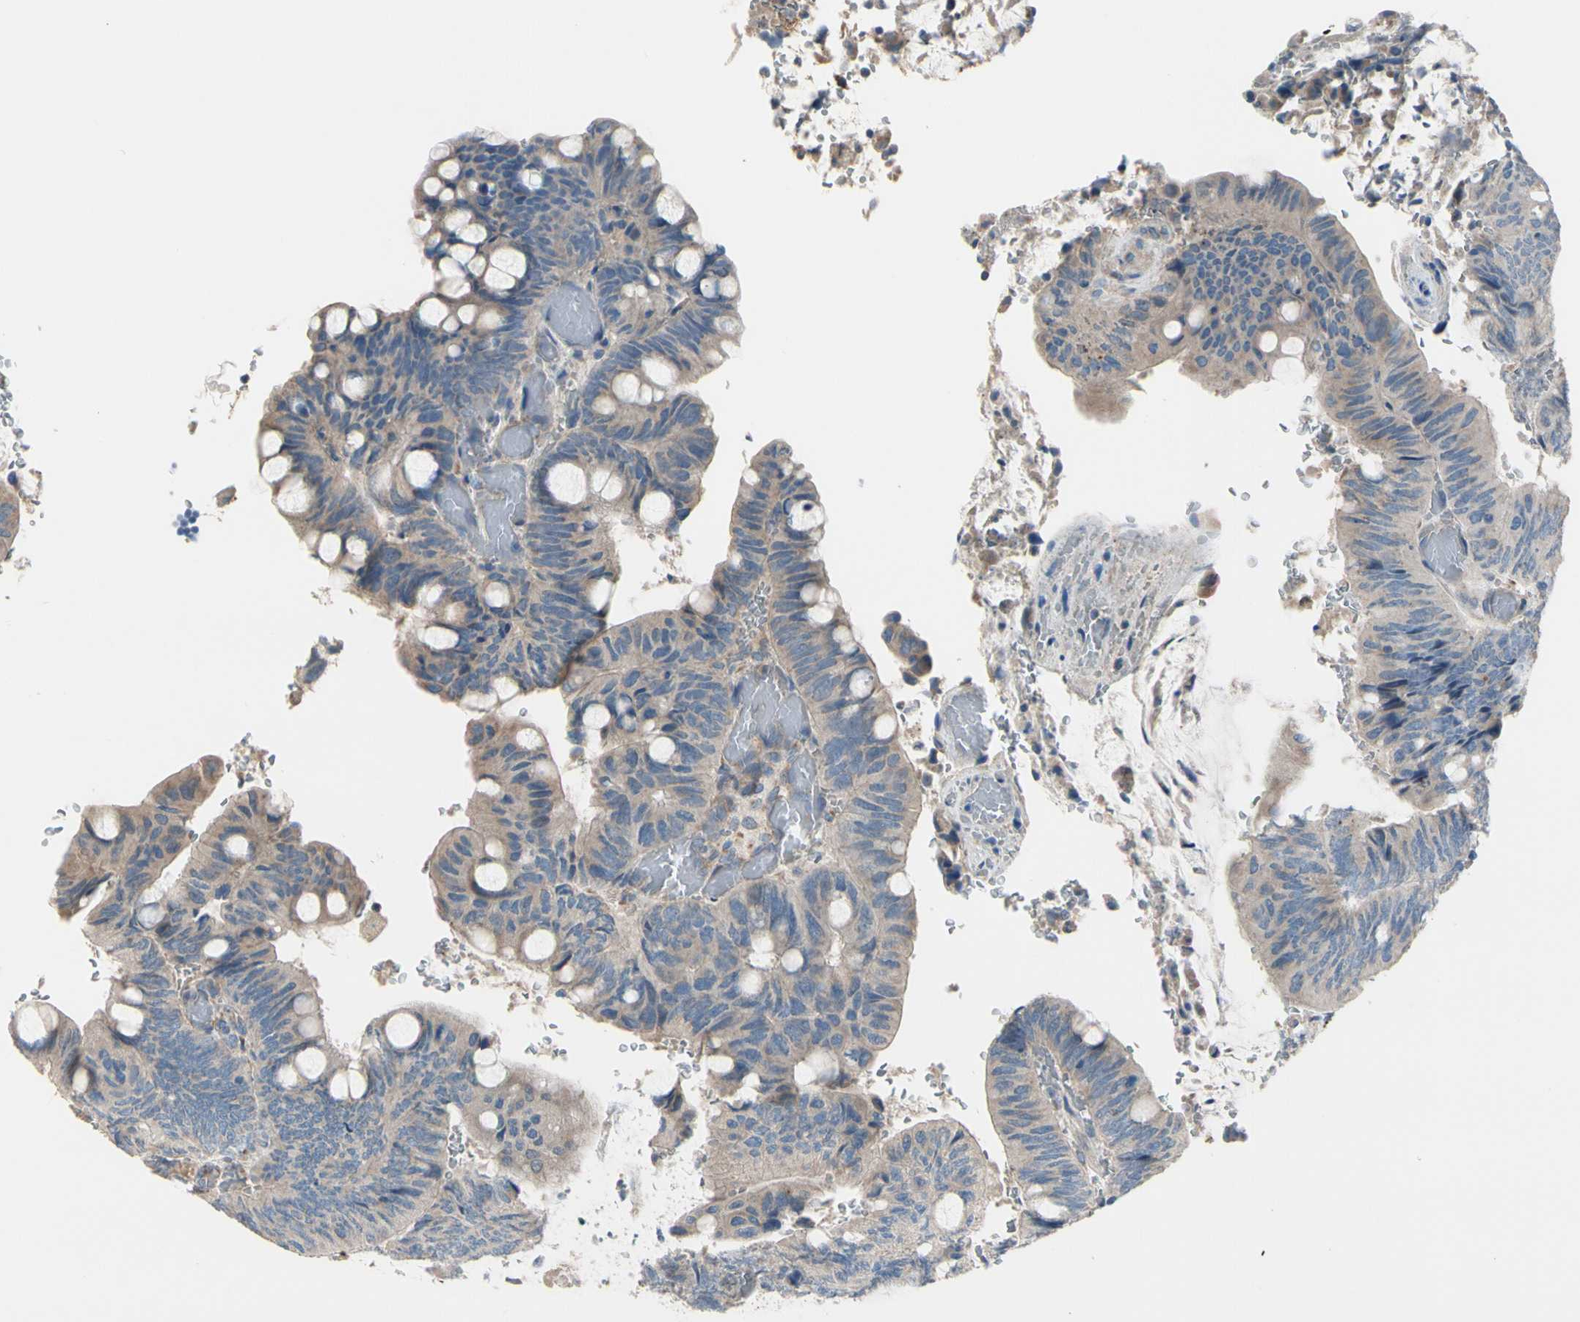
{"staining": {"intensity": "weak", "quantity": ">75%", "location": "cytoplasmic/membranous"}, "tissue": "colorectal cancer", "cell_type": "Tumor cells", "image_type": "cancer", "snomed": [{"axis": "morphology", "description": "Normal tissue, NOS"}, {"axis": "morphology", "description": "Adenocarcinoma, NOS"}, {"axis": "topography", "description": "Rectum"}, {"axis": "topography", "description": "Peripheral nerve tissue"}], "caption": "A brown stain highlights weak cytoplasmic/membranous expression of a protein in colorectal adenocarcinoma tumor cells.", "gene": "EPHA3", "patient": {"sex": "male", "age": 92}}